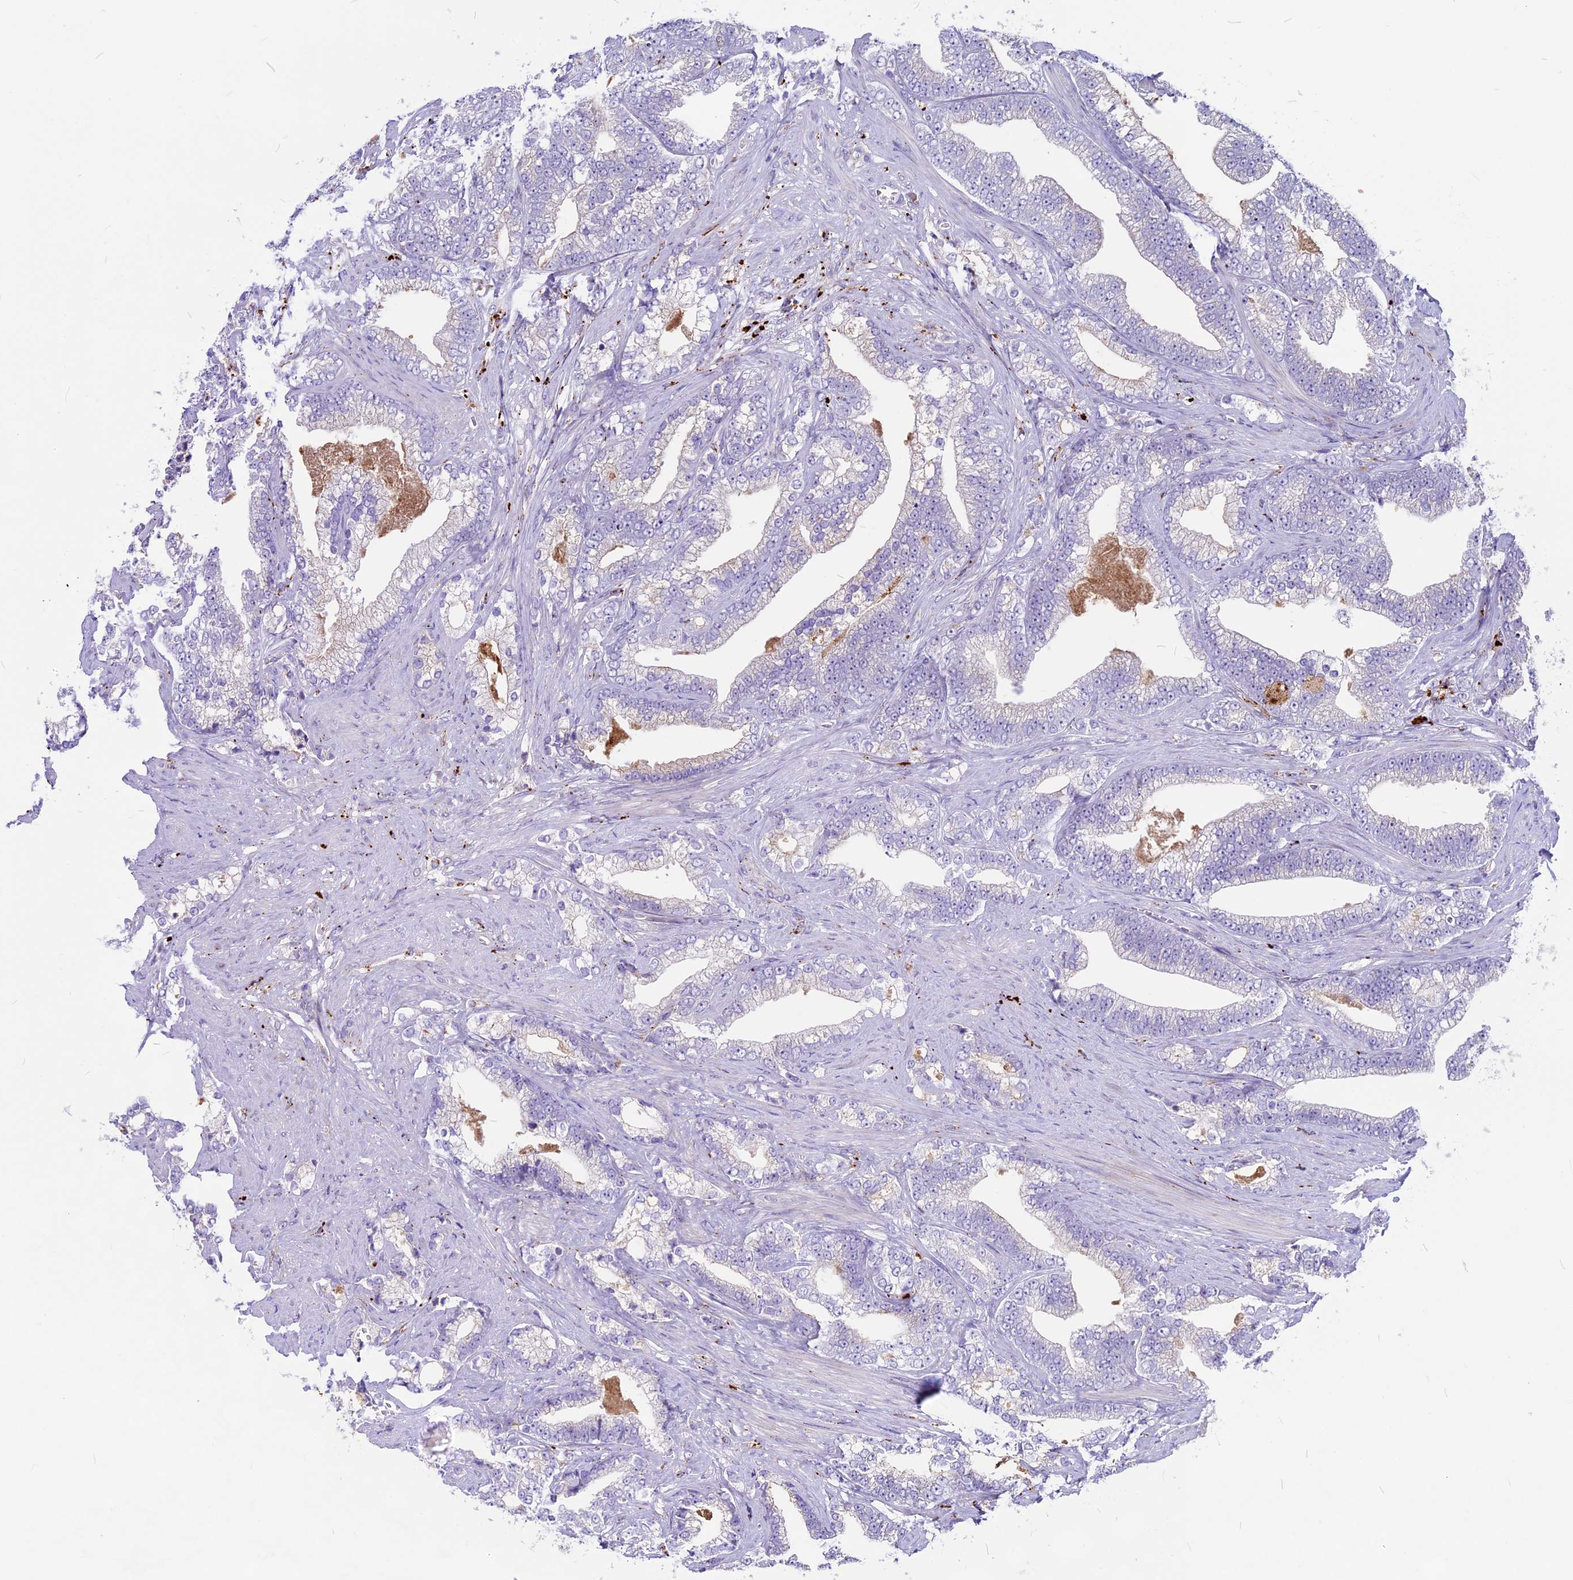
{"staining": {"intensity": "moderate", "quantity": "<25%", "location": "cytoplasmic/membranous"}, "tissue": "prostate cancer", "cell_type": "Tumor cells", "image_type": "cancer", "snomed": [{"axis": "morphology", "description": "Adenocarcinoma, High grade"}, {"axis": "topography", "description": "Prostate and seminal vesicle, NOS"}], "caption": "Tumor cells show moderate cytoplasmic/membranous positivity in about <25% of cells in prostate high-grade adenocarcinoma. (IHC, brightfield microscopy, high magnification).", "gene": "THRSP", "patient": {"sex": "male", "age": 67}}